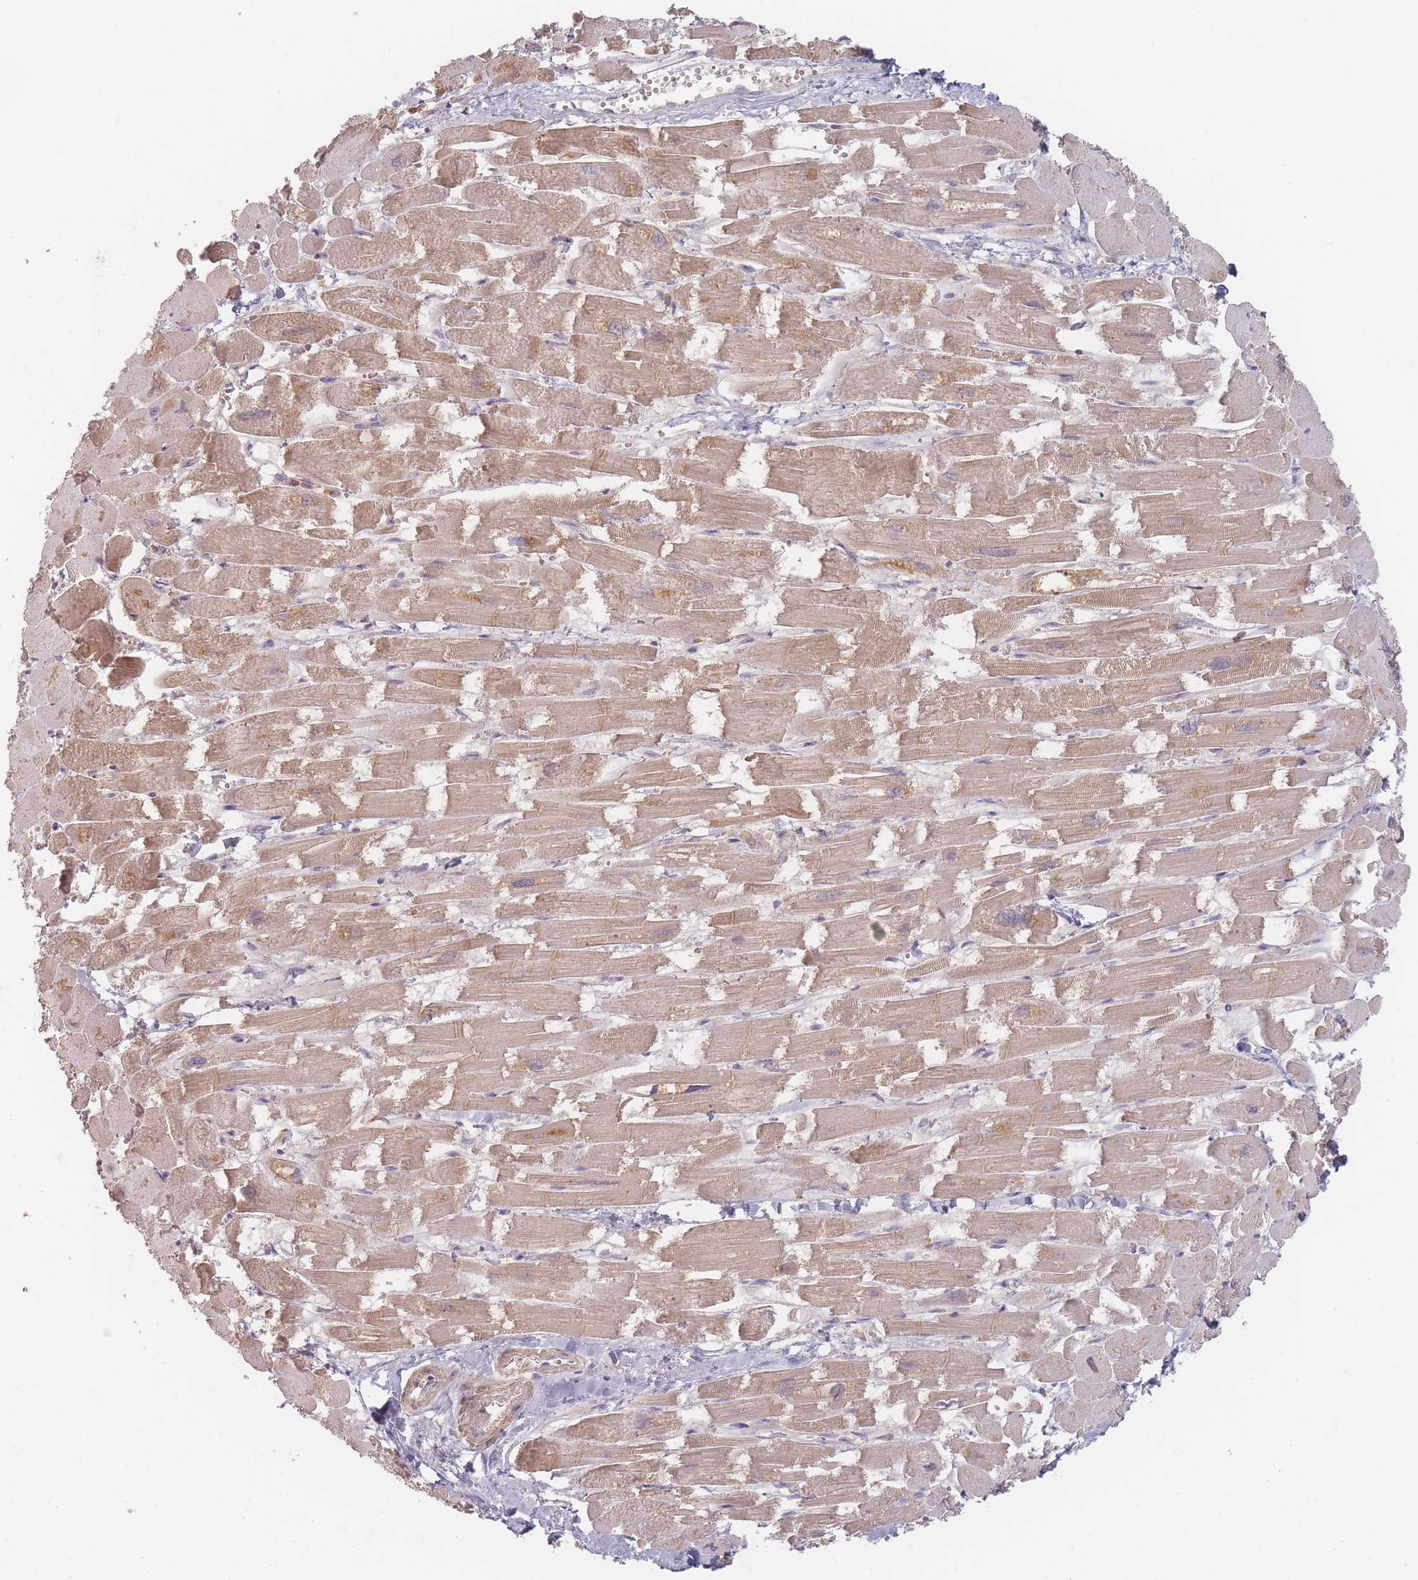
{"staining": {"intensity": "moderate", "quantity": "25%-75%", "location": "cytoplasmic/membranous"}, "tissue": "heart muscle", "cell_type": "Cardiomyocytes", "image_type": "normal", "snomed": [{"axis": "morphology", "description": "Normal tissue, NOS"}, {"axis": "topography", "description": "Heart"}], "caption": "A photomicrograph of human heart muscle stained for a protein exhibits moderate cytoplasmic/membranous brown staining in cardiomyocytes.", "gene": "SLC35F3", "patient": {"sex": "male", "age": 54}}